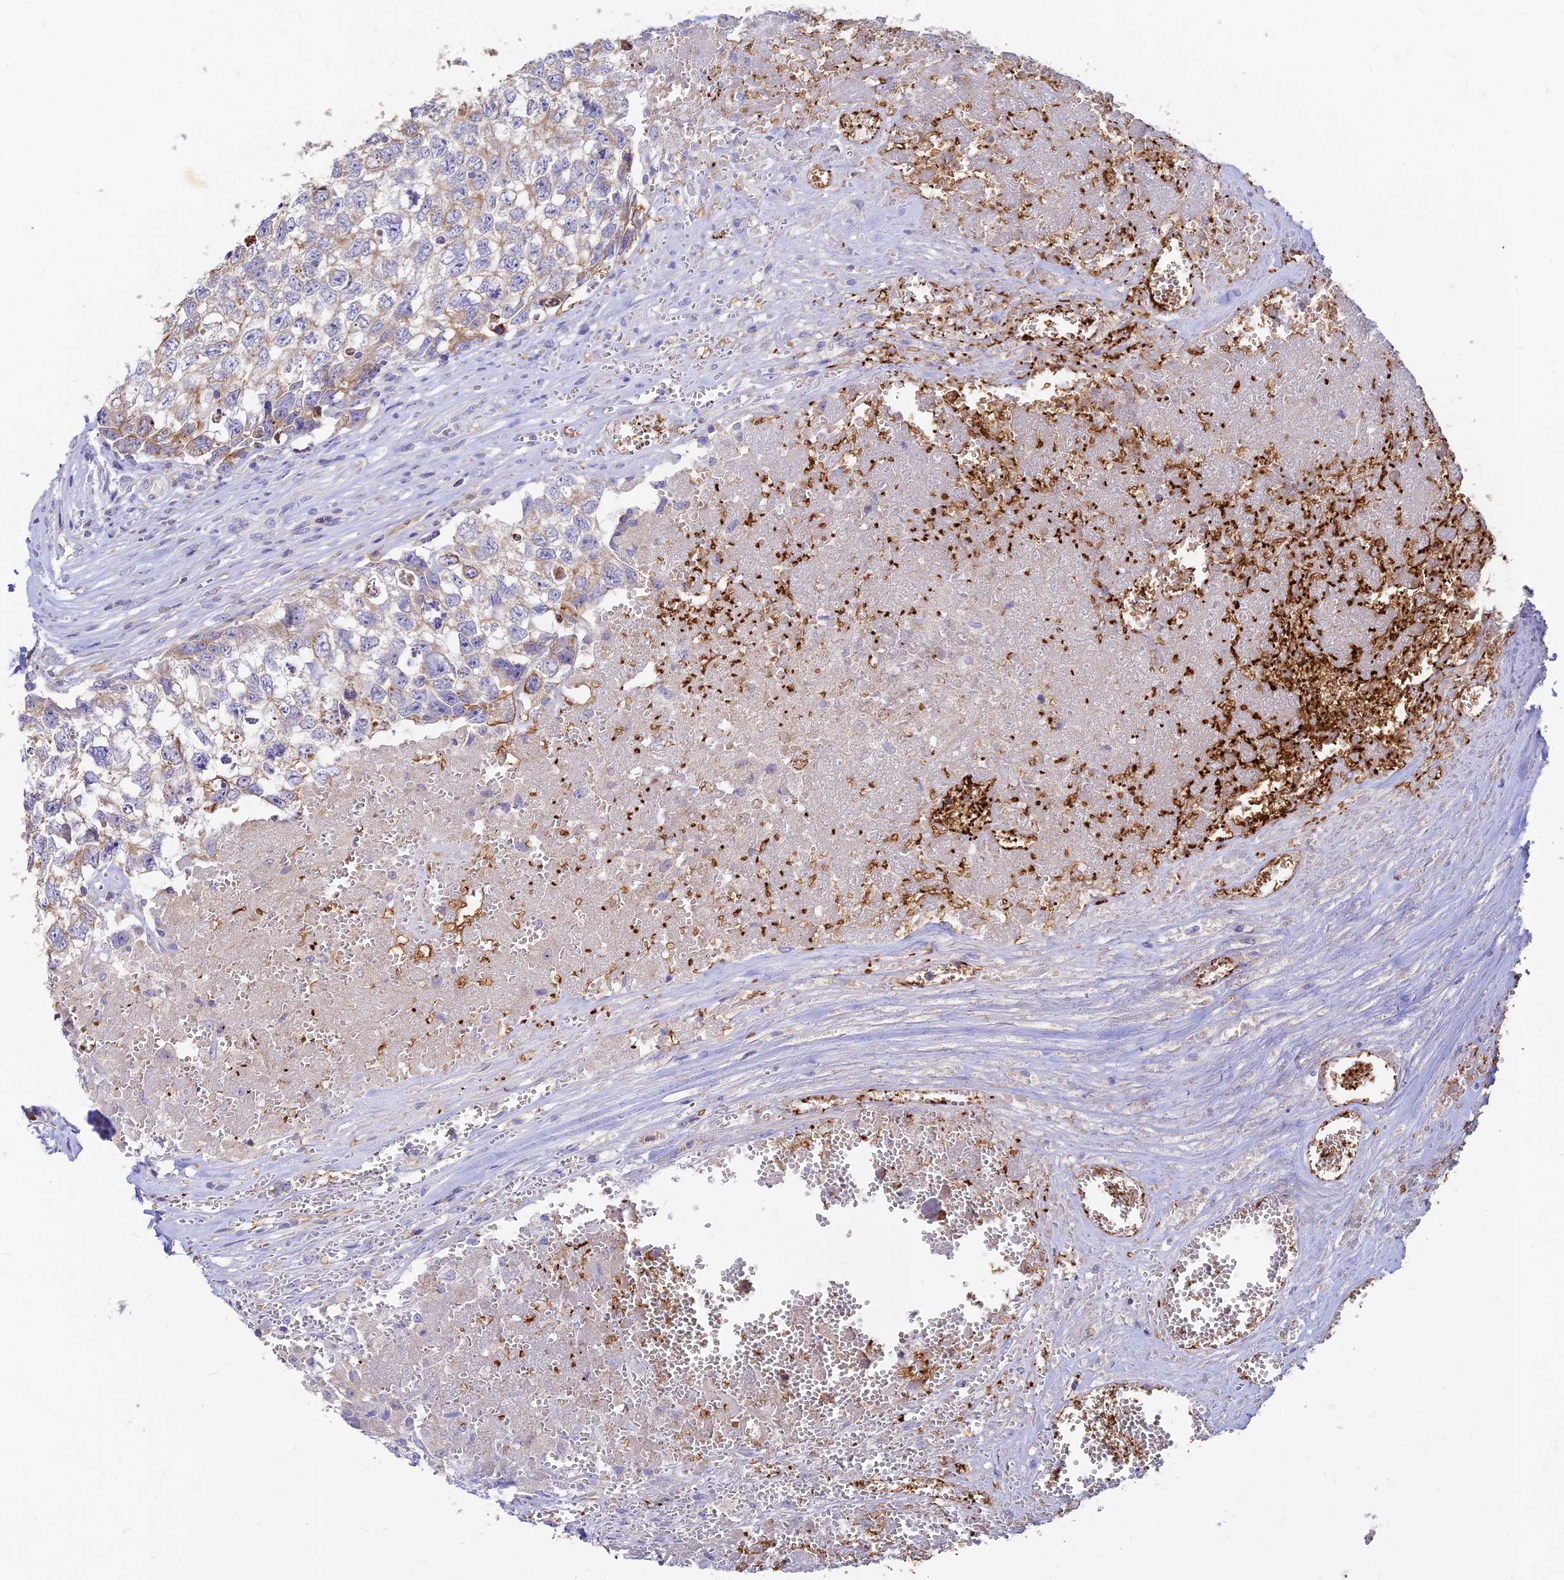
{"staining": {"intensity": "weak", "quantity": "<25%", "location": "cytoplasmic/membranous"}, "tissue": "testis cancer", "cell_type": "Tumor cells", "image_type": "cancer", "snomed": [{"axis": "morphology", "description": "Seminoma, NOS"}, {"axis": "morphology", "description": "Carcinoma, Embryonal, NOS"}, {"axis": "topography", "description": "Testis"}], "caption": "IHC photomicrograph of testis embryonal carcinoma stained for a protein (brown), which demonstrates no expression in tumor cells.", "gene": "DENND2D", "patient": {"sex": "male", "age": 29}}